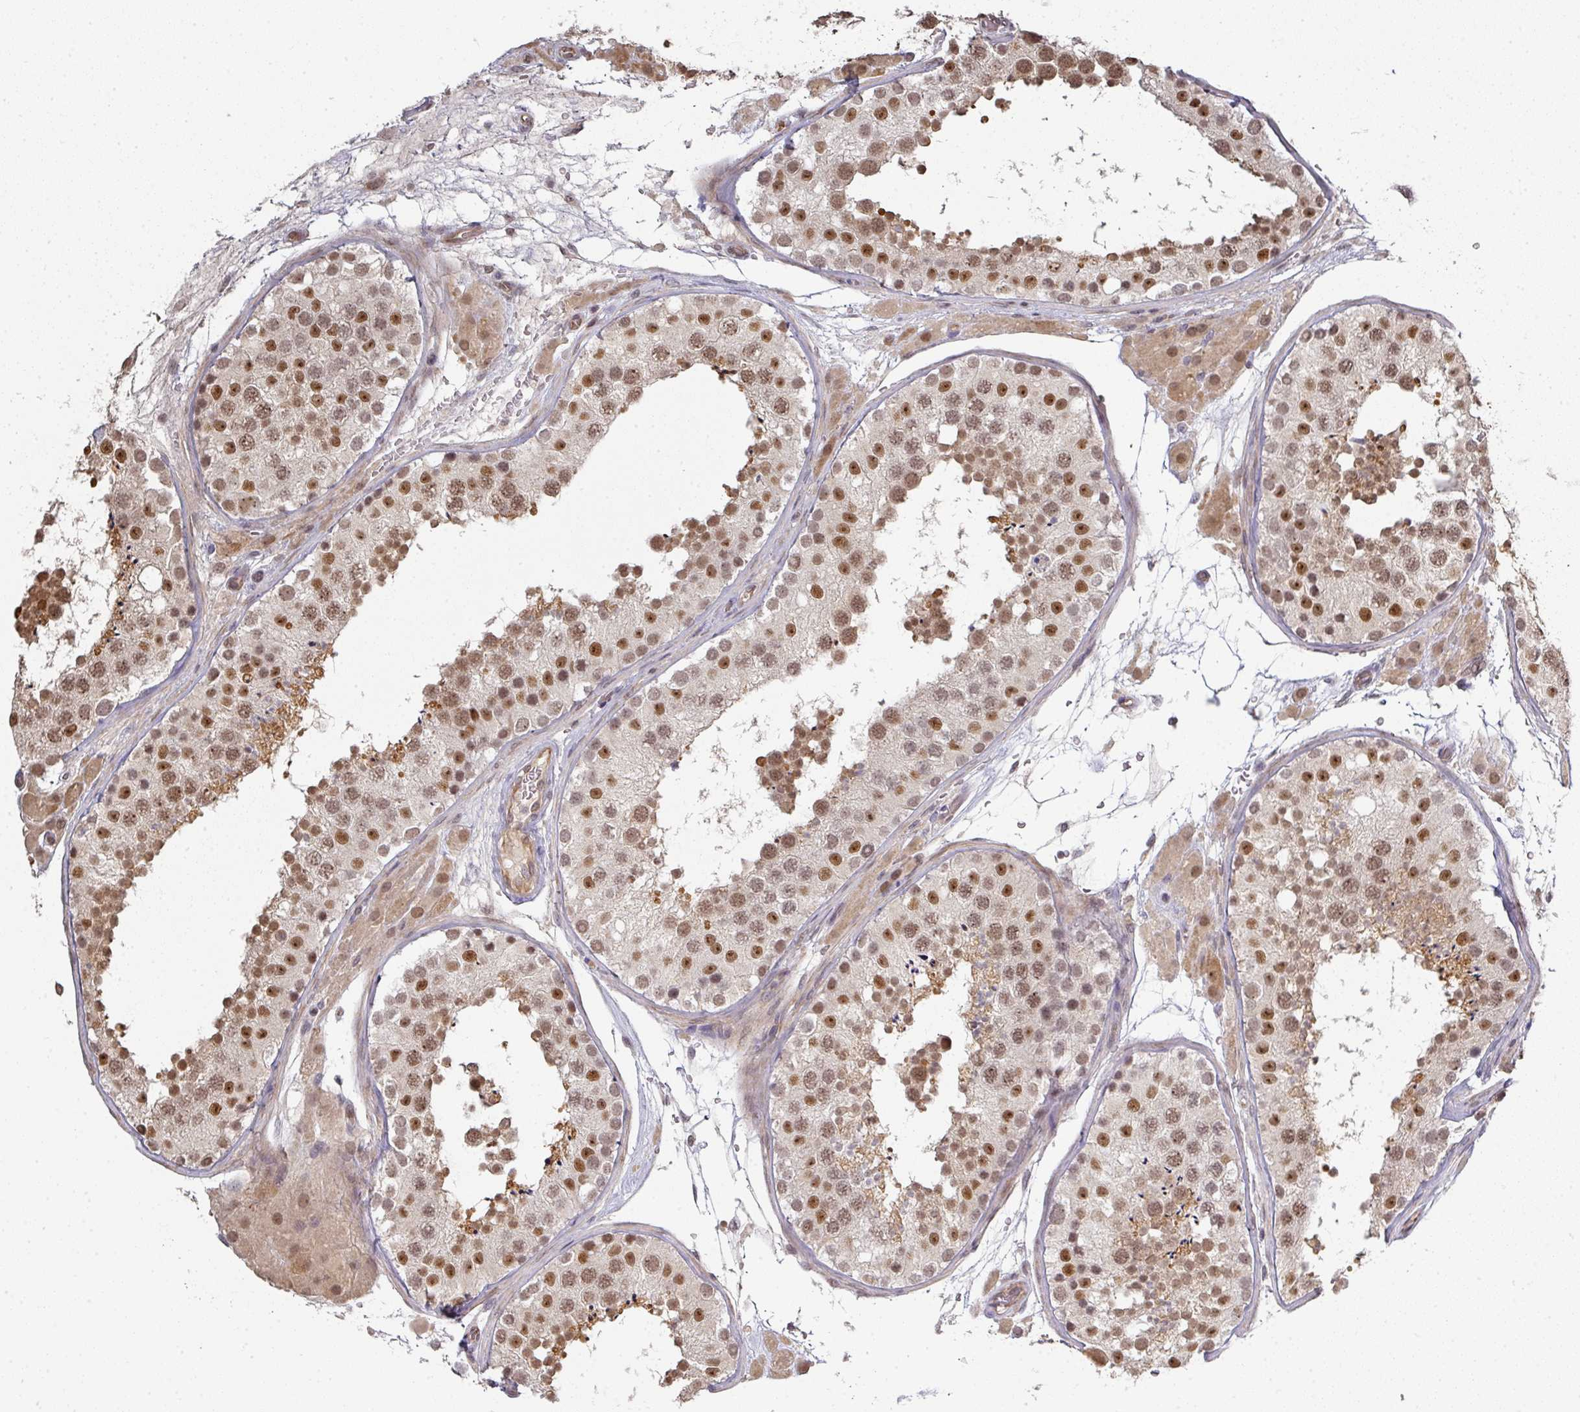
{"staining": {"intensity": "moderate", "quantity": ">75%", "location": "cytoplasmic/membranous,nuclear"}, "tissue": "testis", "cell_type": "Cells in seminiferous ducts", "image_type": "normal", "snomed": [{"axis": "morphology", "description": "Normal tissue, NOS"}, {"axis": "topography", "description": "Testis"}], "caption": "Unremarkable testis was stained to show a protein in brown. There is medium levels of moderate cytoplasmic/membranous,nuclear staining in approximately >75% of cells in seminiferous ducts.", "gene": "GTF2H3", "patient": {"sex": "male", "age": 26}}